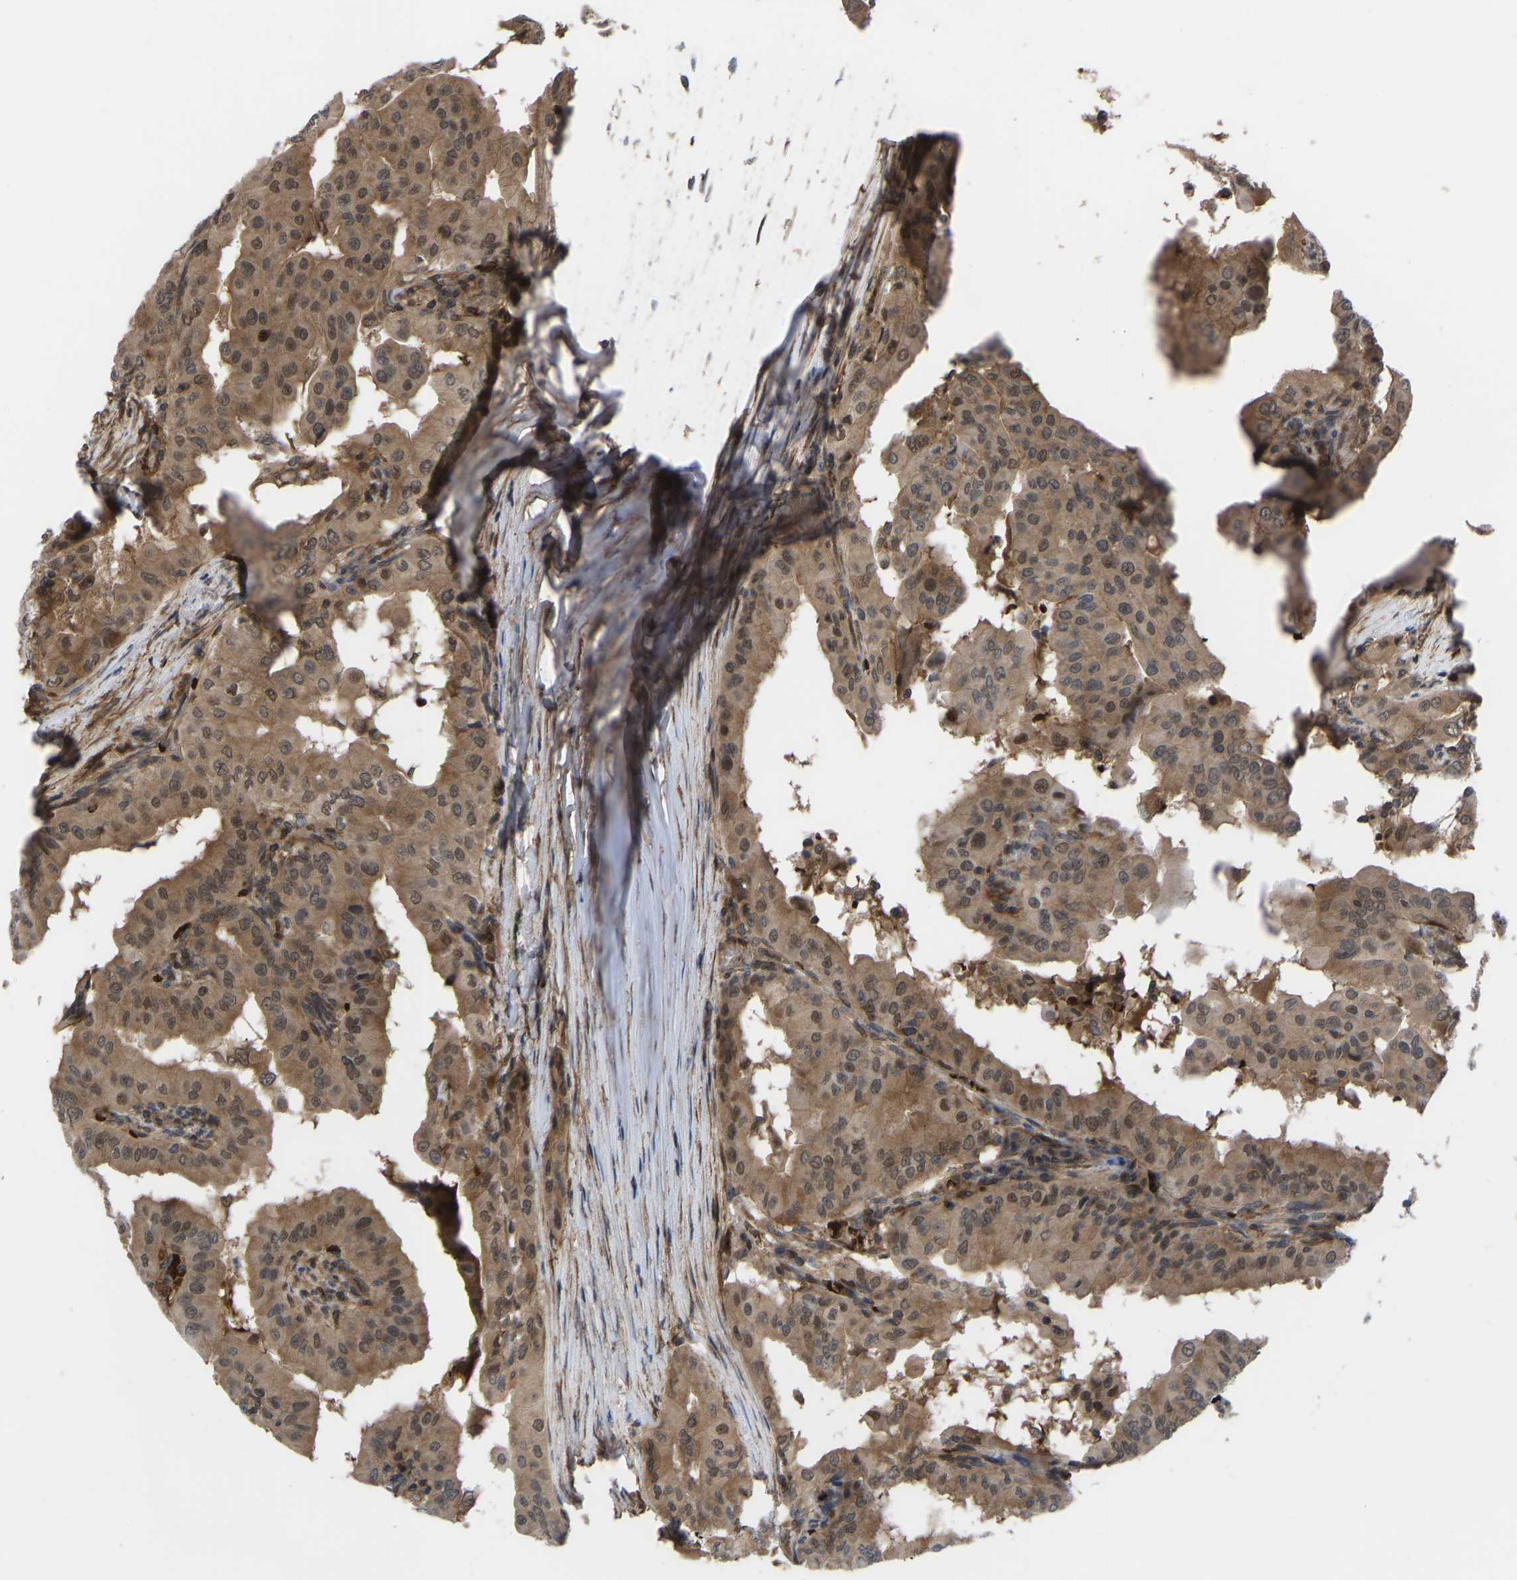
{"staining": {"intensity": "moderate", "quantity": ">75%", "location": "cytoplasmic/membranous,nuclear"}, "tissue": "thyroid cancer", "cell_type": "Tumor cells", "image_type": "cancer", "snomed": [{"axis": "morphology", "description": "Papillary adenocarcinoma, NOS"}, {"axis": "topography", "description": "Thyroid gland"}], "caption": "Immunohistochemical staining of papillary adenocarcinoma (thyroid) demonstrates moderate cytoplasmic/membranous and nuclear protein positivity in approximately >75% of tumor cells.", "gene": "CYP7B1", "patient": {"sex": "male", "age": 33}}